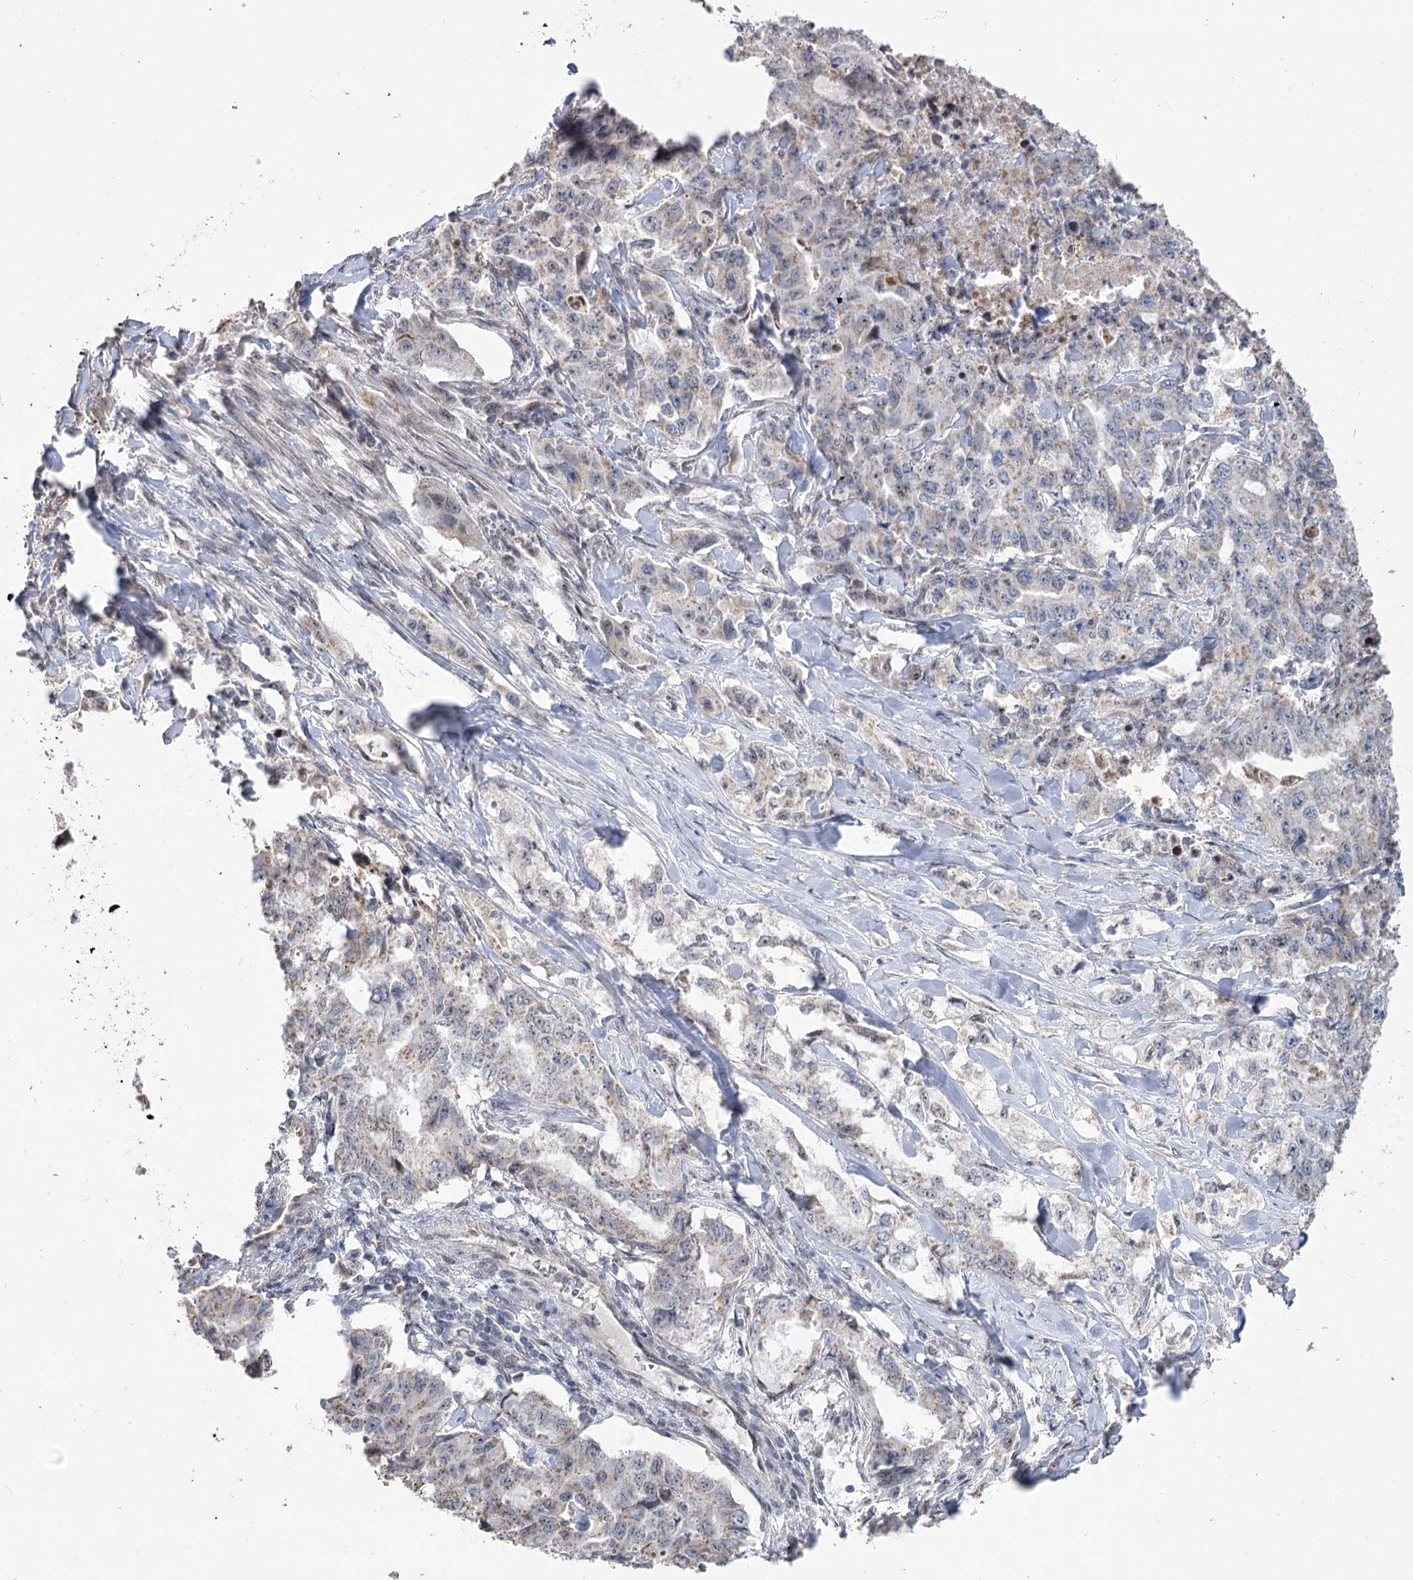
{"staining": {"intensity": "weak", "quantity": "<25%", "location": "cytoplasmic/membranous"}, "tissue": "lung cancer", "cell_type": "Tumor cells", "image_type": "cancer", "snomed": [{"axis": "morphology", "description": "Adenocarcinoma, NOS"}, {"axis": "topography", "description": "Lung"}], "caption": "Immunohistochemistry histopathology image of neoplastic tissue: human lung adenocarcinoma stained with DAB reveals no significant protein positivity in tumor cells.", "gene": "RUFY4", "patient": {"sex": "female", "age": 51}}